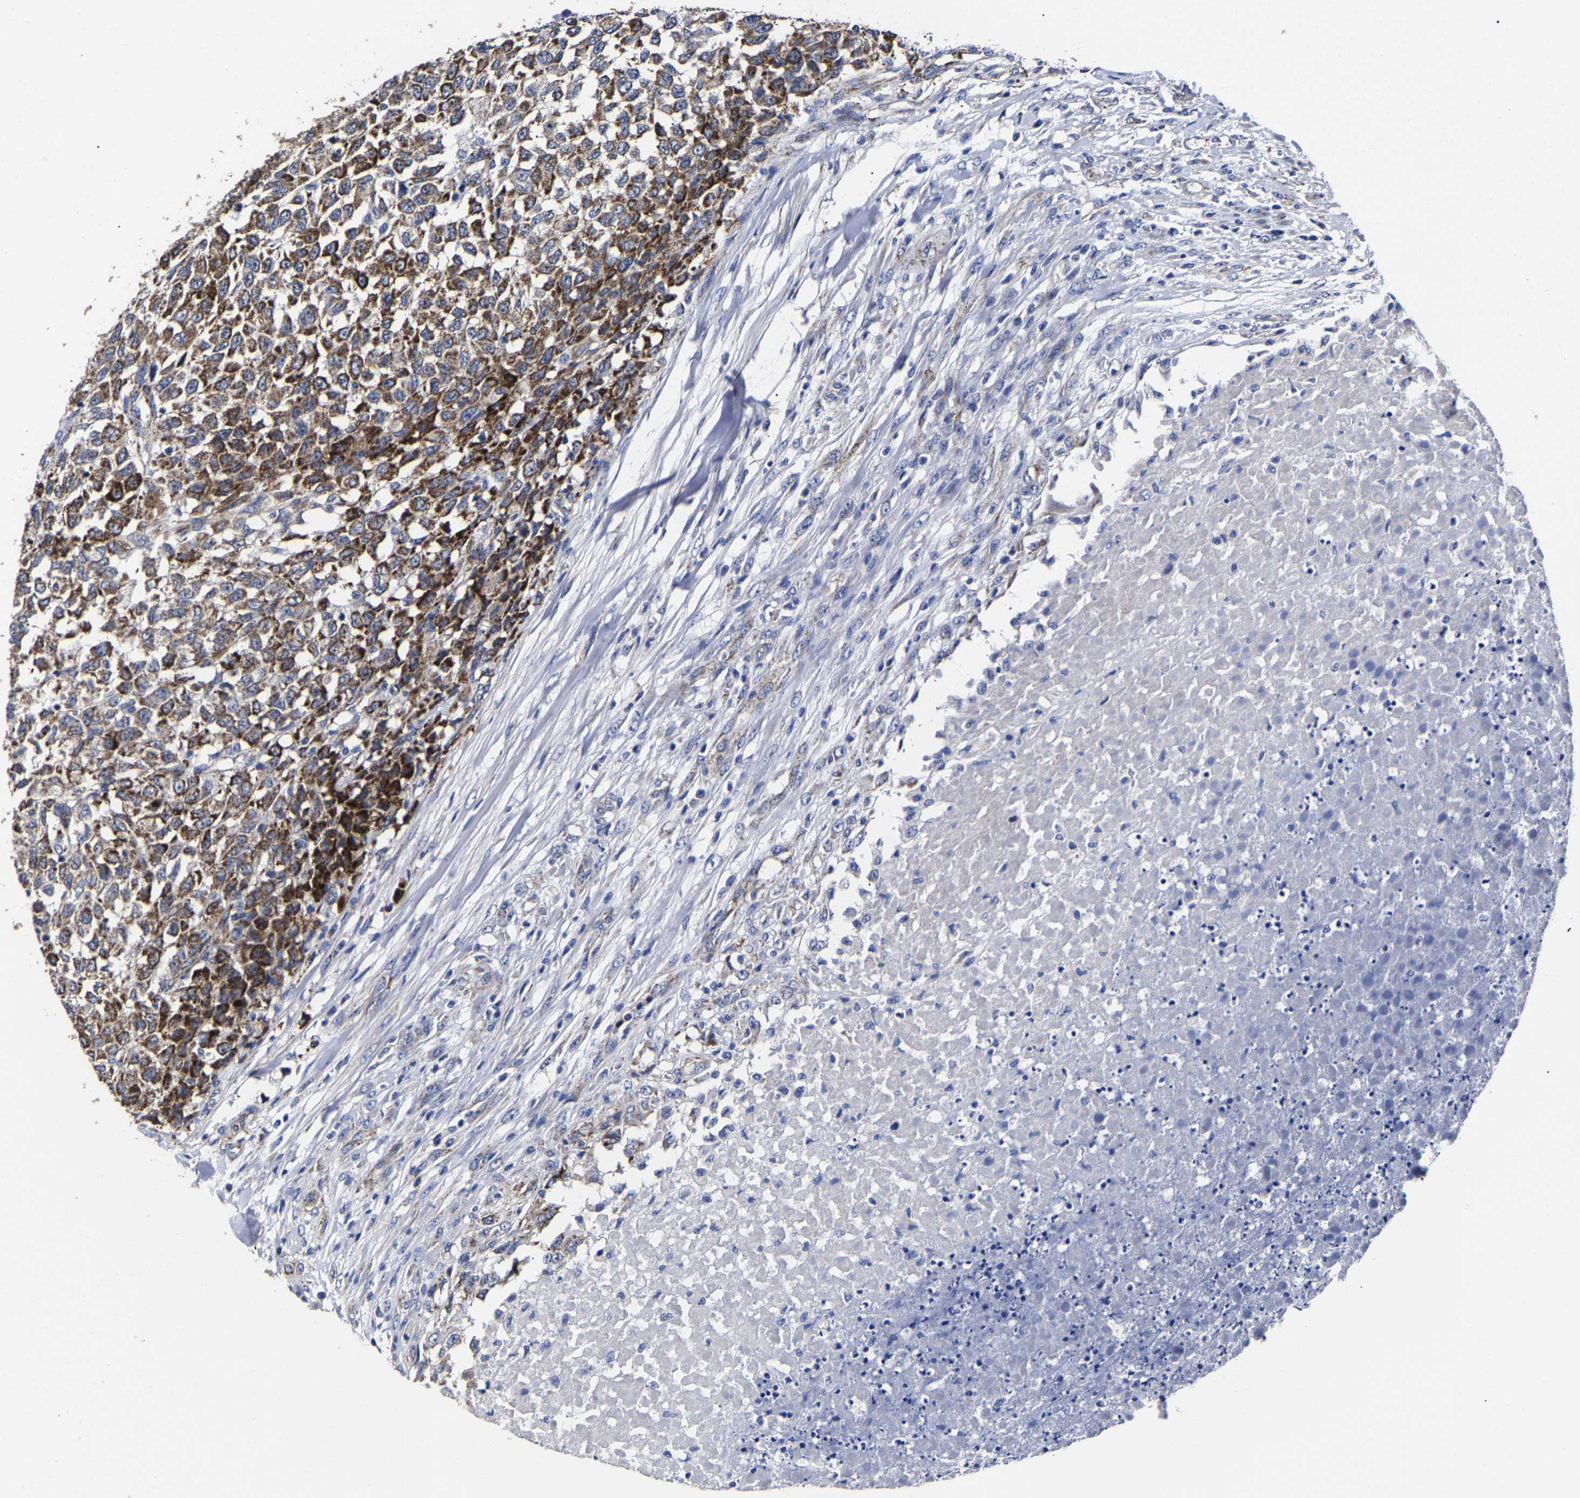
{"staining": {"intensity": "strong", "quantity": ">75%", "location": "cytoplasmic/membranous"}, "tissue": "testis cancer", "cell_type": "Tumor cells", "image_type": "cancer", "snomed": [{"axis": "morphology", "description": "Seminoma, NOS"}, {"axis": "topography", "description": "Testis"}], "caption": "Testis cancer tissue shows strong cytoplasmic/membranous expression in about >75% of tumor cells", "gene": "AASS", "patient": {"sex": "male", "age": 59}}